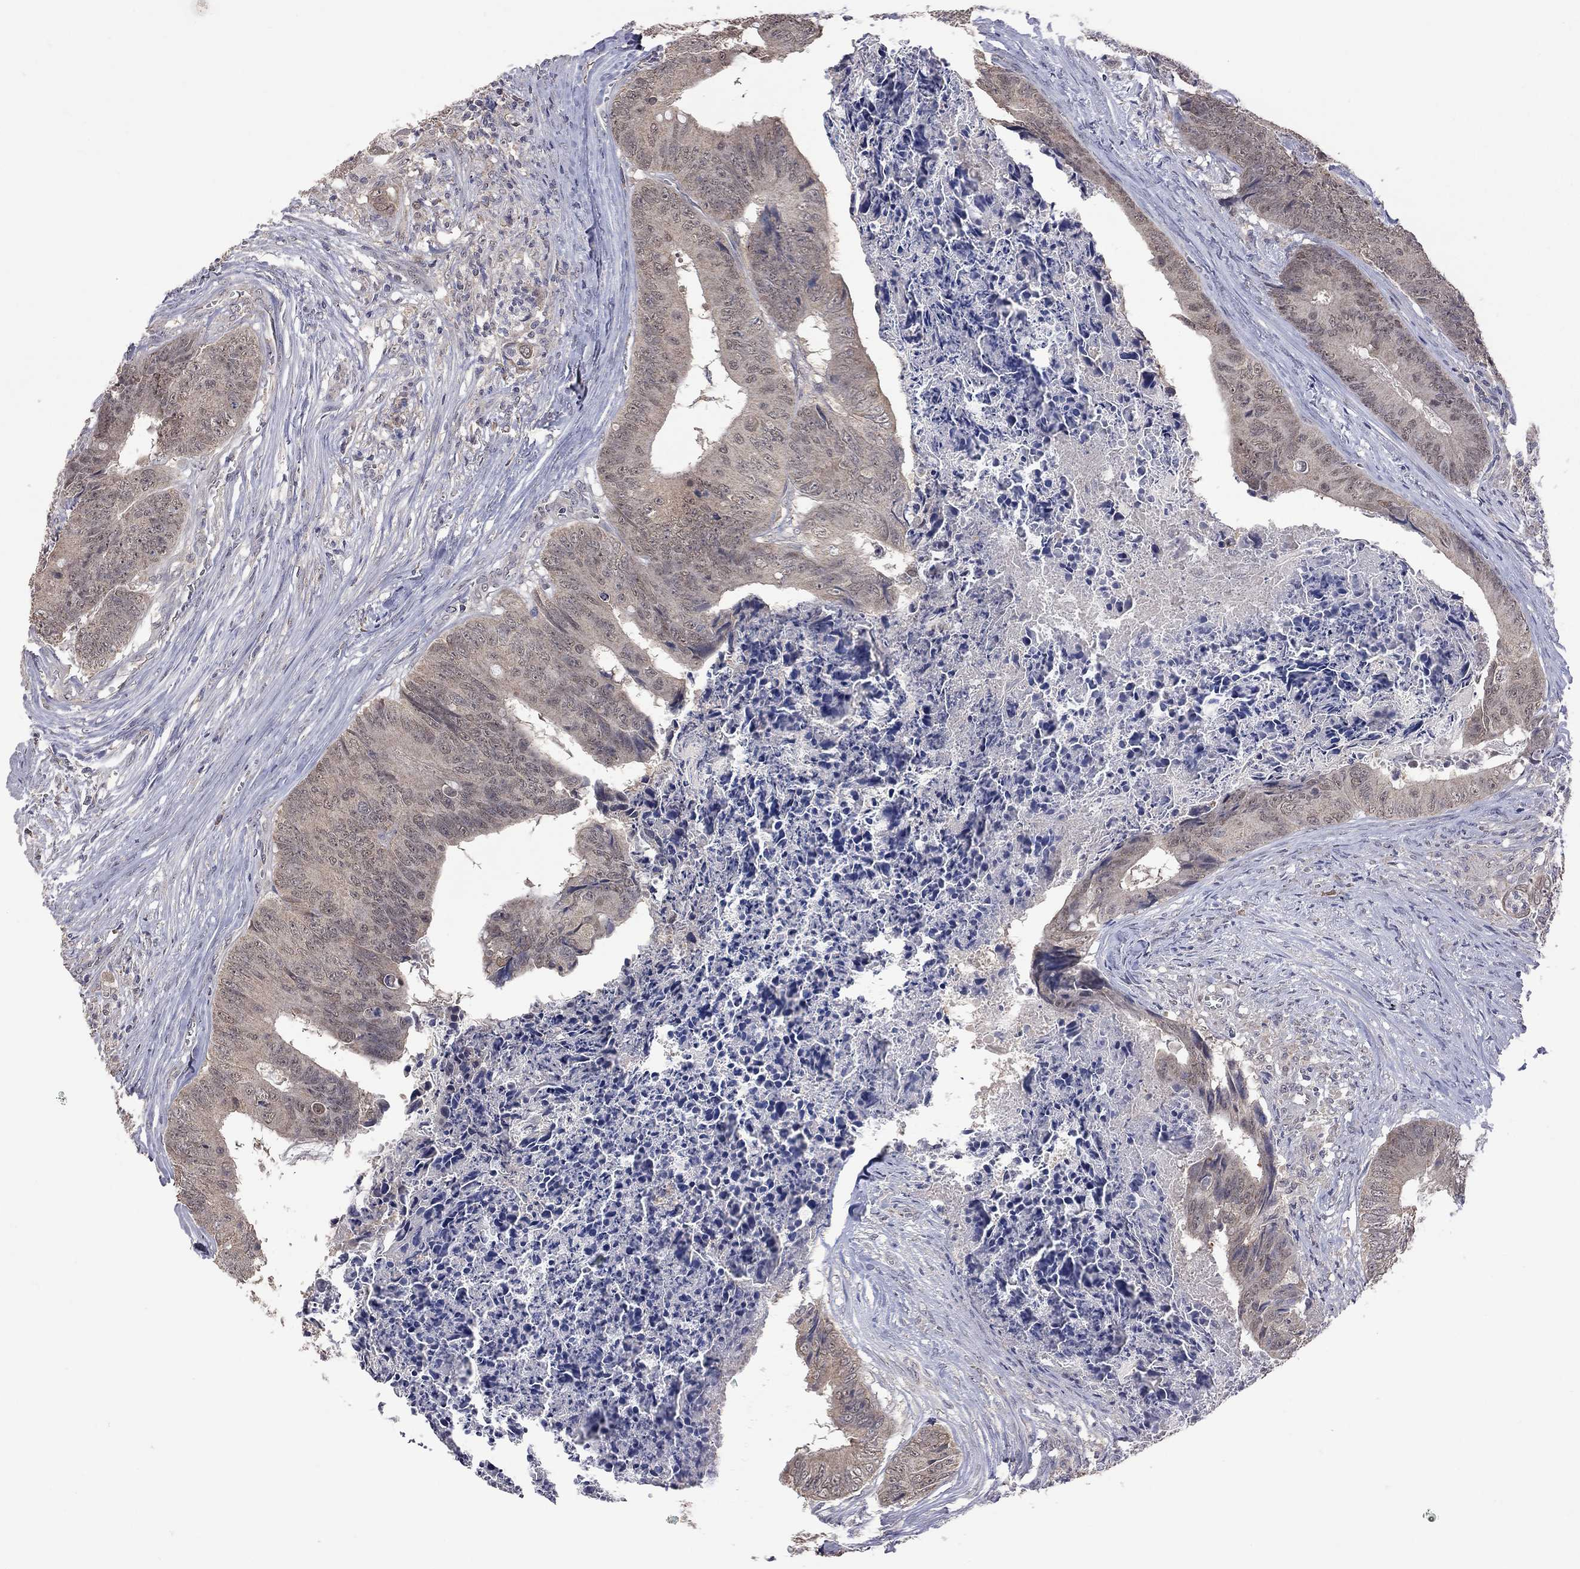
{"staining": {"intensity": "weak", "quantity": ">75%", "location": "cytoplasmic/membranous"}, "tissue": "colorectal cancer", "cell_type": "Tumor cells", "image_type": "cancer", "snomed": [{"axis": "morphology", "description": "Adenocarcinoma, NOS"}, {"axis": "topography", "description": "Colon"}], "caption": "Weak cytoplasmic/membranous protein expression is present in approximately >75% of tumor cells in colorectal cancer (adenocarcinoma). The staining is performed using DAB (3,3'-diaminobenzidine) brown chromogen to label protein expression. The nuclei are counter-stained blue using hematoxylin.", "gene": "HTR6", "patient": {"sex": "male", "age": 84}}